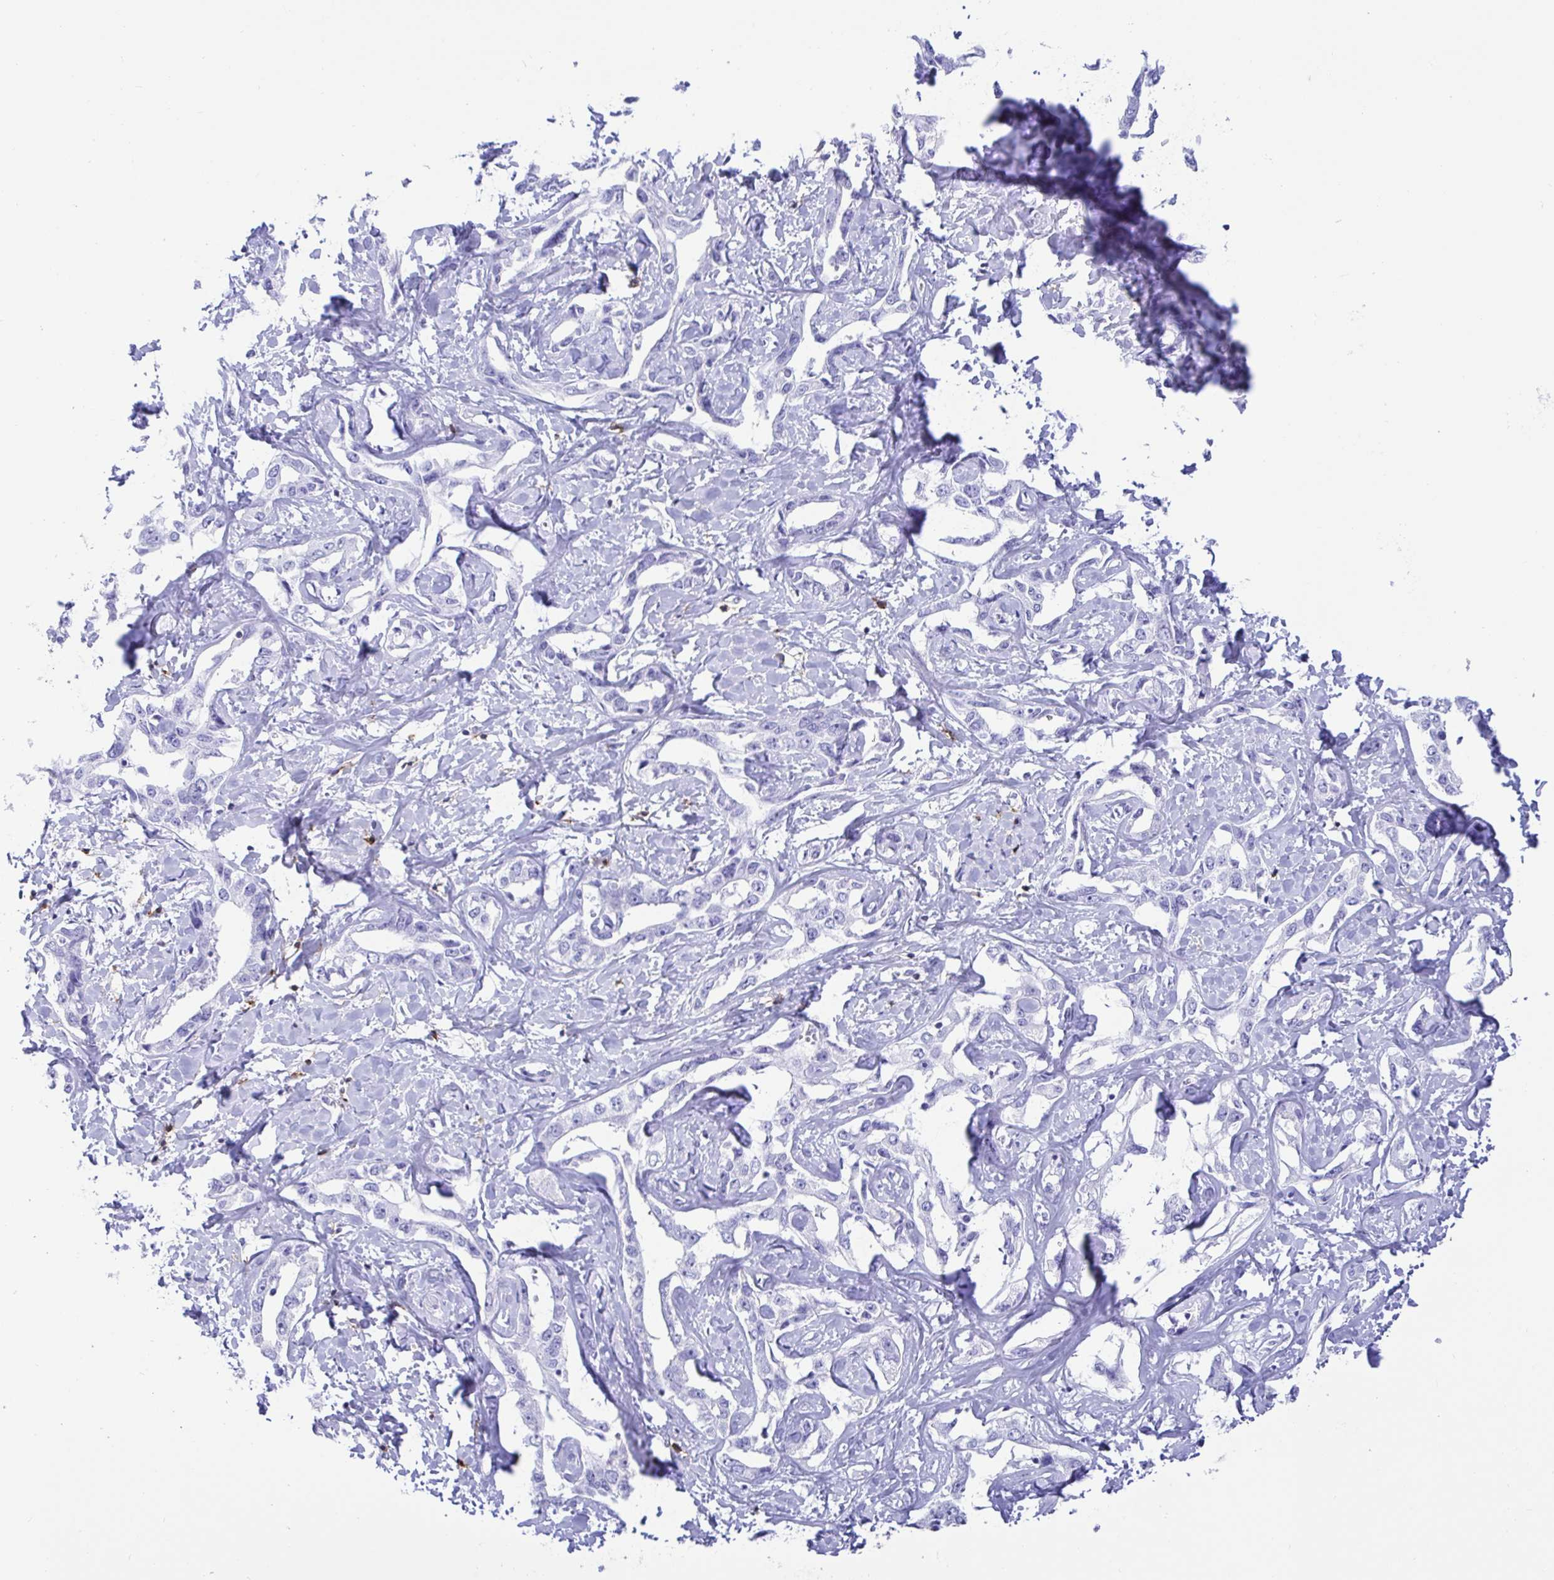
{"staining": {"intensity": "negative", "quantity": "none", "location": "none"}, "tissue": "liver cancer", "cell_type": "Tumor cells", "image_type": "cancer", "snomed": [{"axis": "morphology", "description": "Cholangiocarcinoma"}, {"axis": "topography", "description": "Liver"}], "caption": "There is no significant positivity in tumor cells of liver cancer. Brightfield microscopy of immunohistochemistry (IHC) stained with DAB (brown) and hematoxylin (blue), captured at high magnification.", "gene": "CD5", "patient": {"sex": "male", "age": 59}}